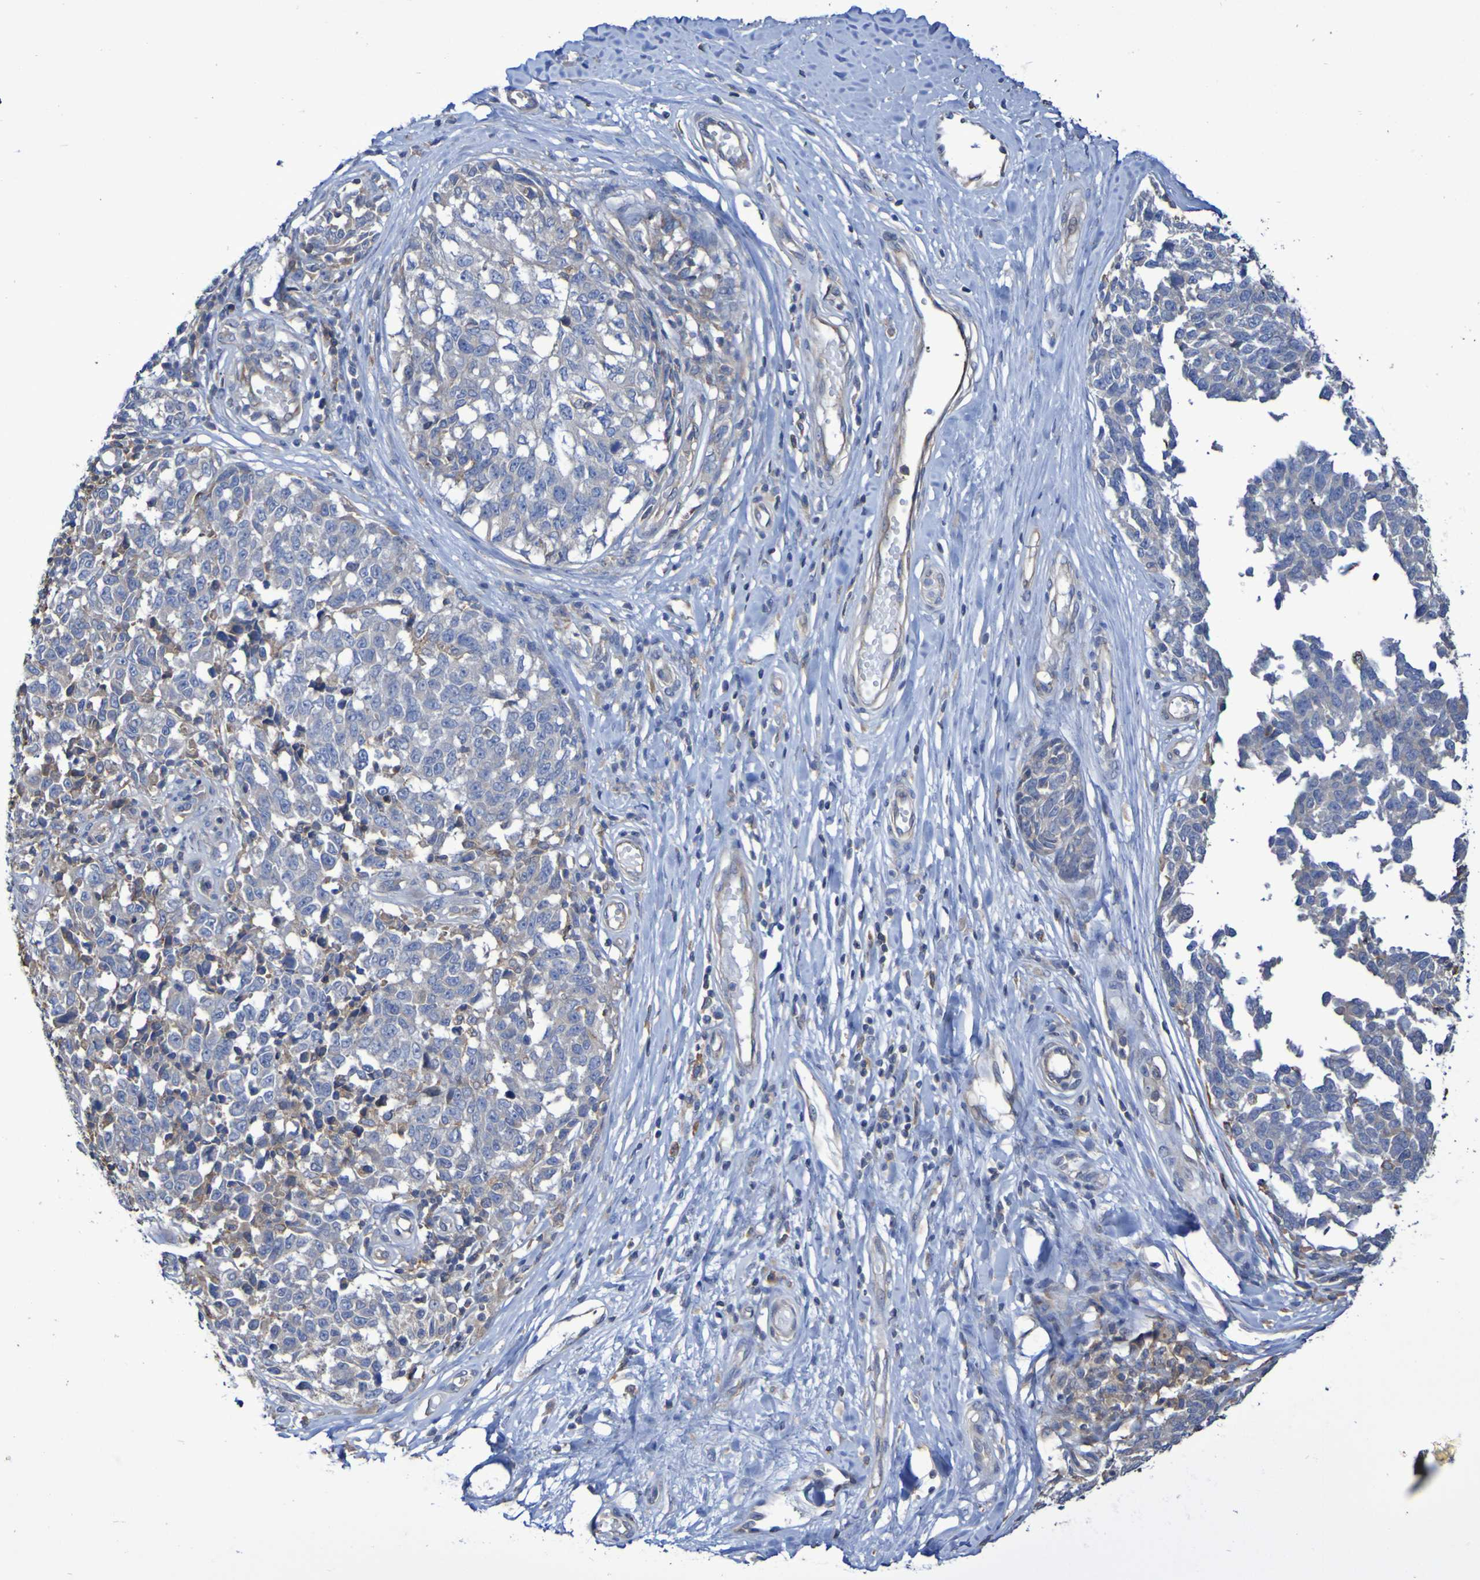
{"staining": {"intensity": "negative", "quantity": "none", "location": "none"}, "tissue": "melanoma", "cell_type": "Tumor cells", "image_type": "cancer", "snomed": [{"axis": "morphology", "description": "Malignant melanoma, NOS"}, {"axis": "topography", "description": "Skin"}], "caption": "High power microscopy micrograph of an immunohistochemistry (IHC) micrograph of melanoma, revealing no significant staining in tumor cells.", "gene": "SYNJ1", "patient": {"sex": "female", "age": 64}}